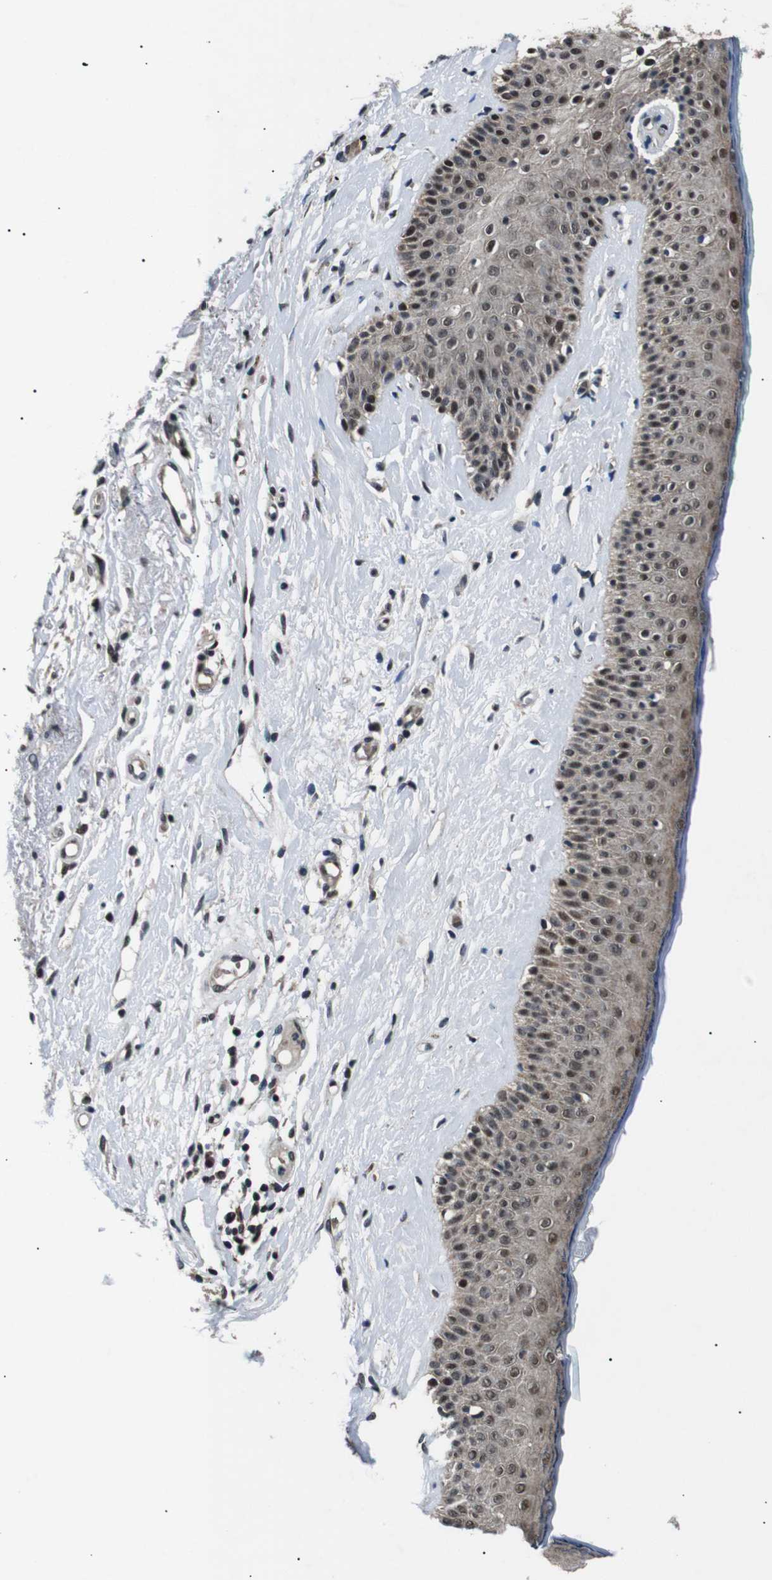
{"staining": {"intensity": "moderate", "quantity": "25%-75%", "location": "nuclear"}, "tissue": "skin cancer", "cell_type": "Tumor cells", "image_type": "cancer", "snomed": [{"axis": "morphology", "description": "Basal cell carcinoma"}, {"axis": "topography", "description": "Skin"}], "caption": "Immunohistochemical staining of human basal cell carcinoma (skin) reveals medium levels of moderate nuclear protein expression in about 25%-75% of tumor cells.", "gene": "SKP1", "patient": {"sex": "female", "age": 84}}